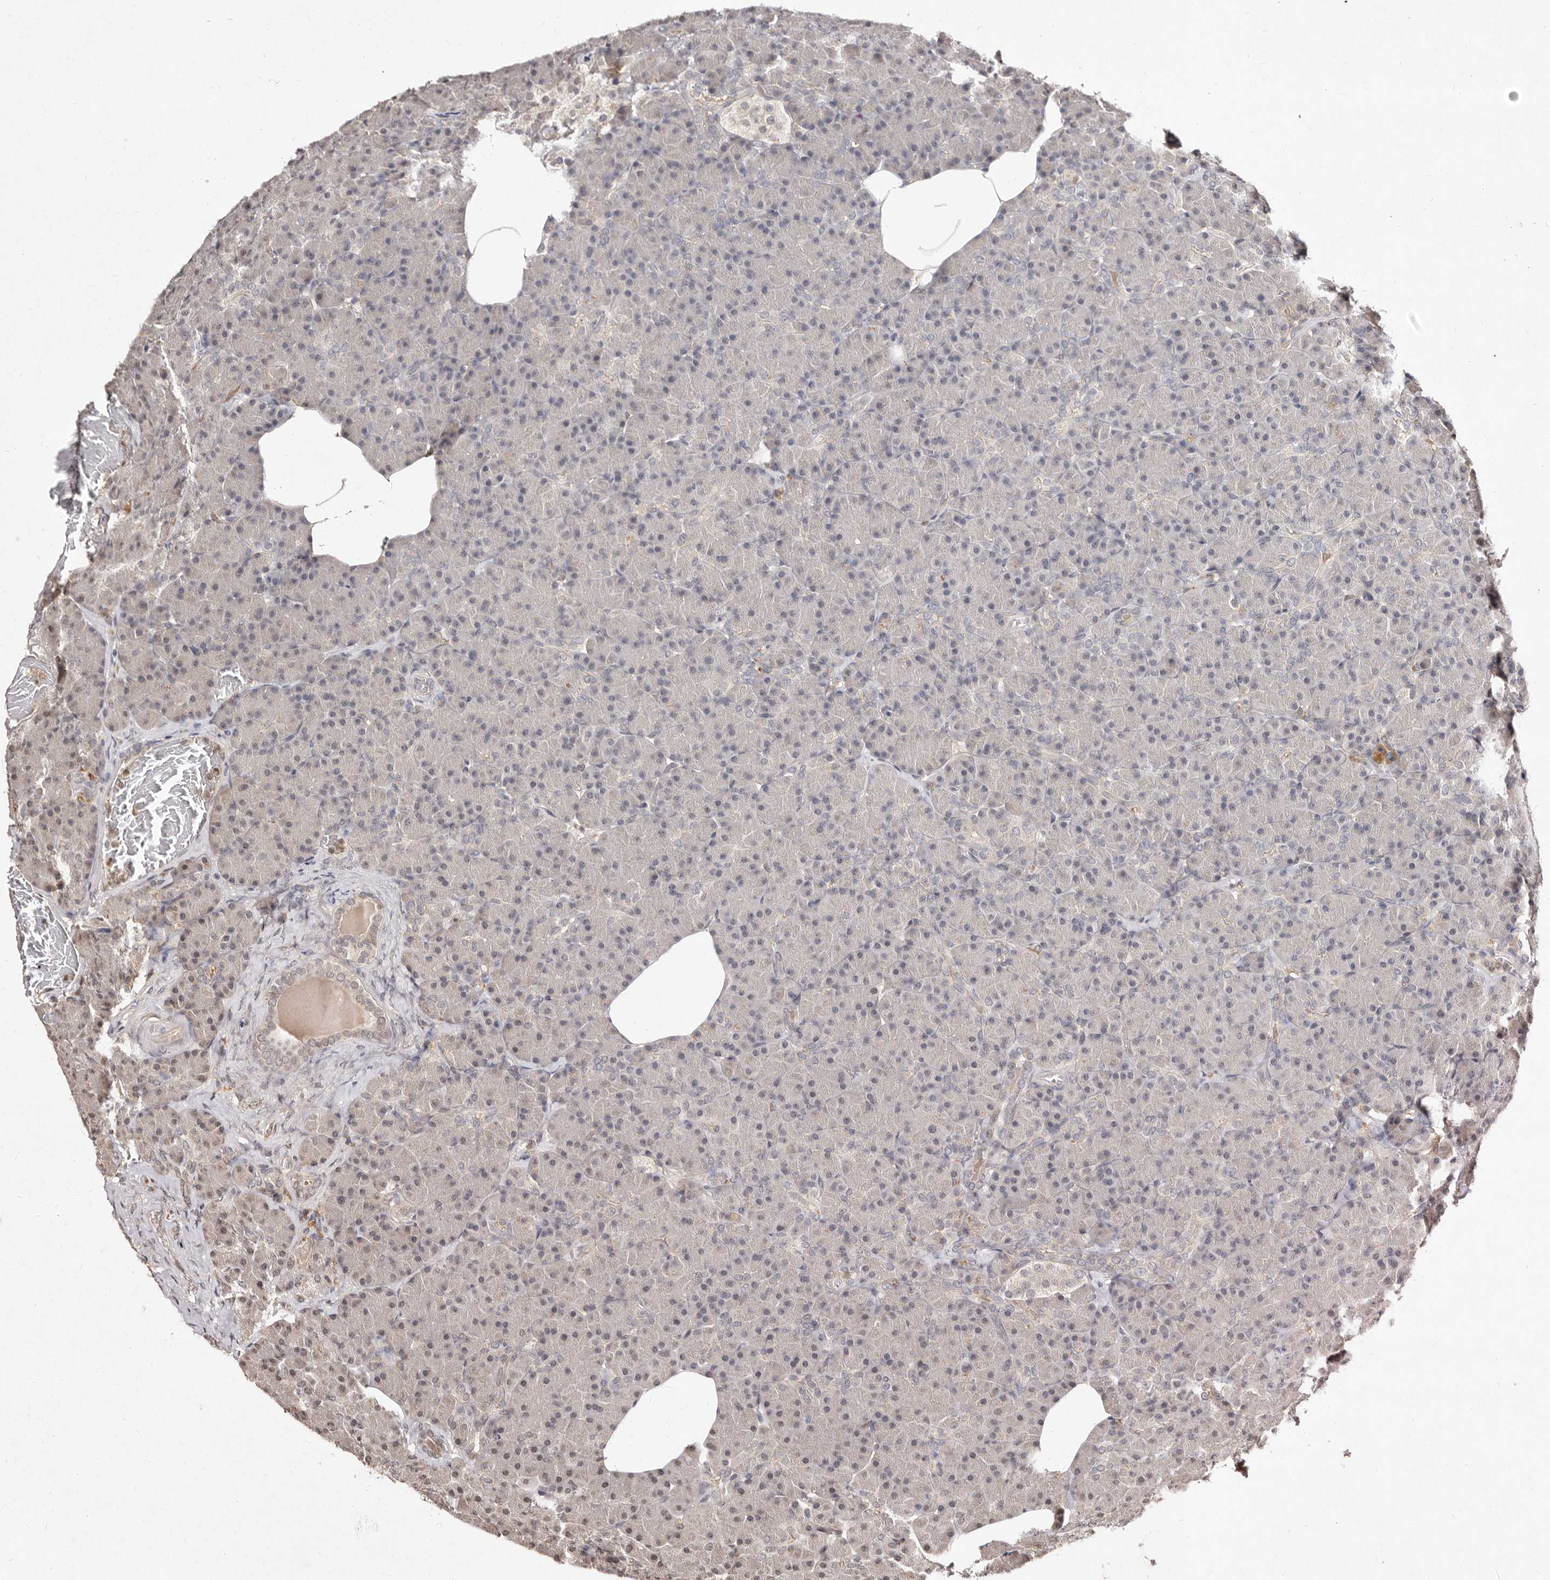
{"staining": {"intensity": "weak", "quantity": "<25%", "location": "nuclear"}, "tissue": "pancreas", "cell_type": "Exocrine glandular cells", "image_type": "normal", "snomed": [{"axis": "morphology", "description": "Normal tissue, NOS"}, {"axis": "topography", "description": "Pancreas"}], "caption": "This is an immunohistochemistry photomicrograph of unremarkable pancreas. There is no expression in exocrine glandular cells.", "gene": "LCORL", "patient": {"sex": "female", "age": 43}}